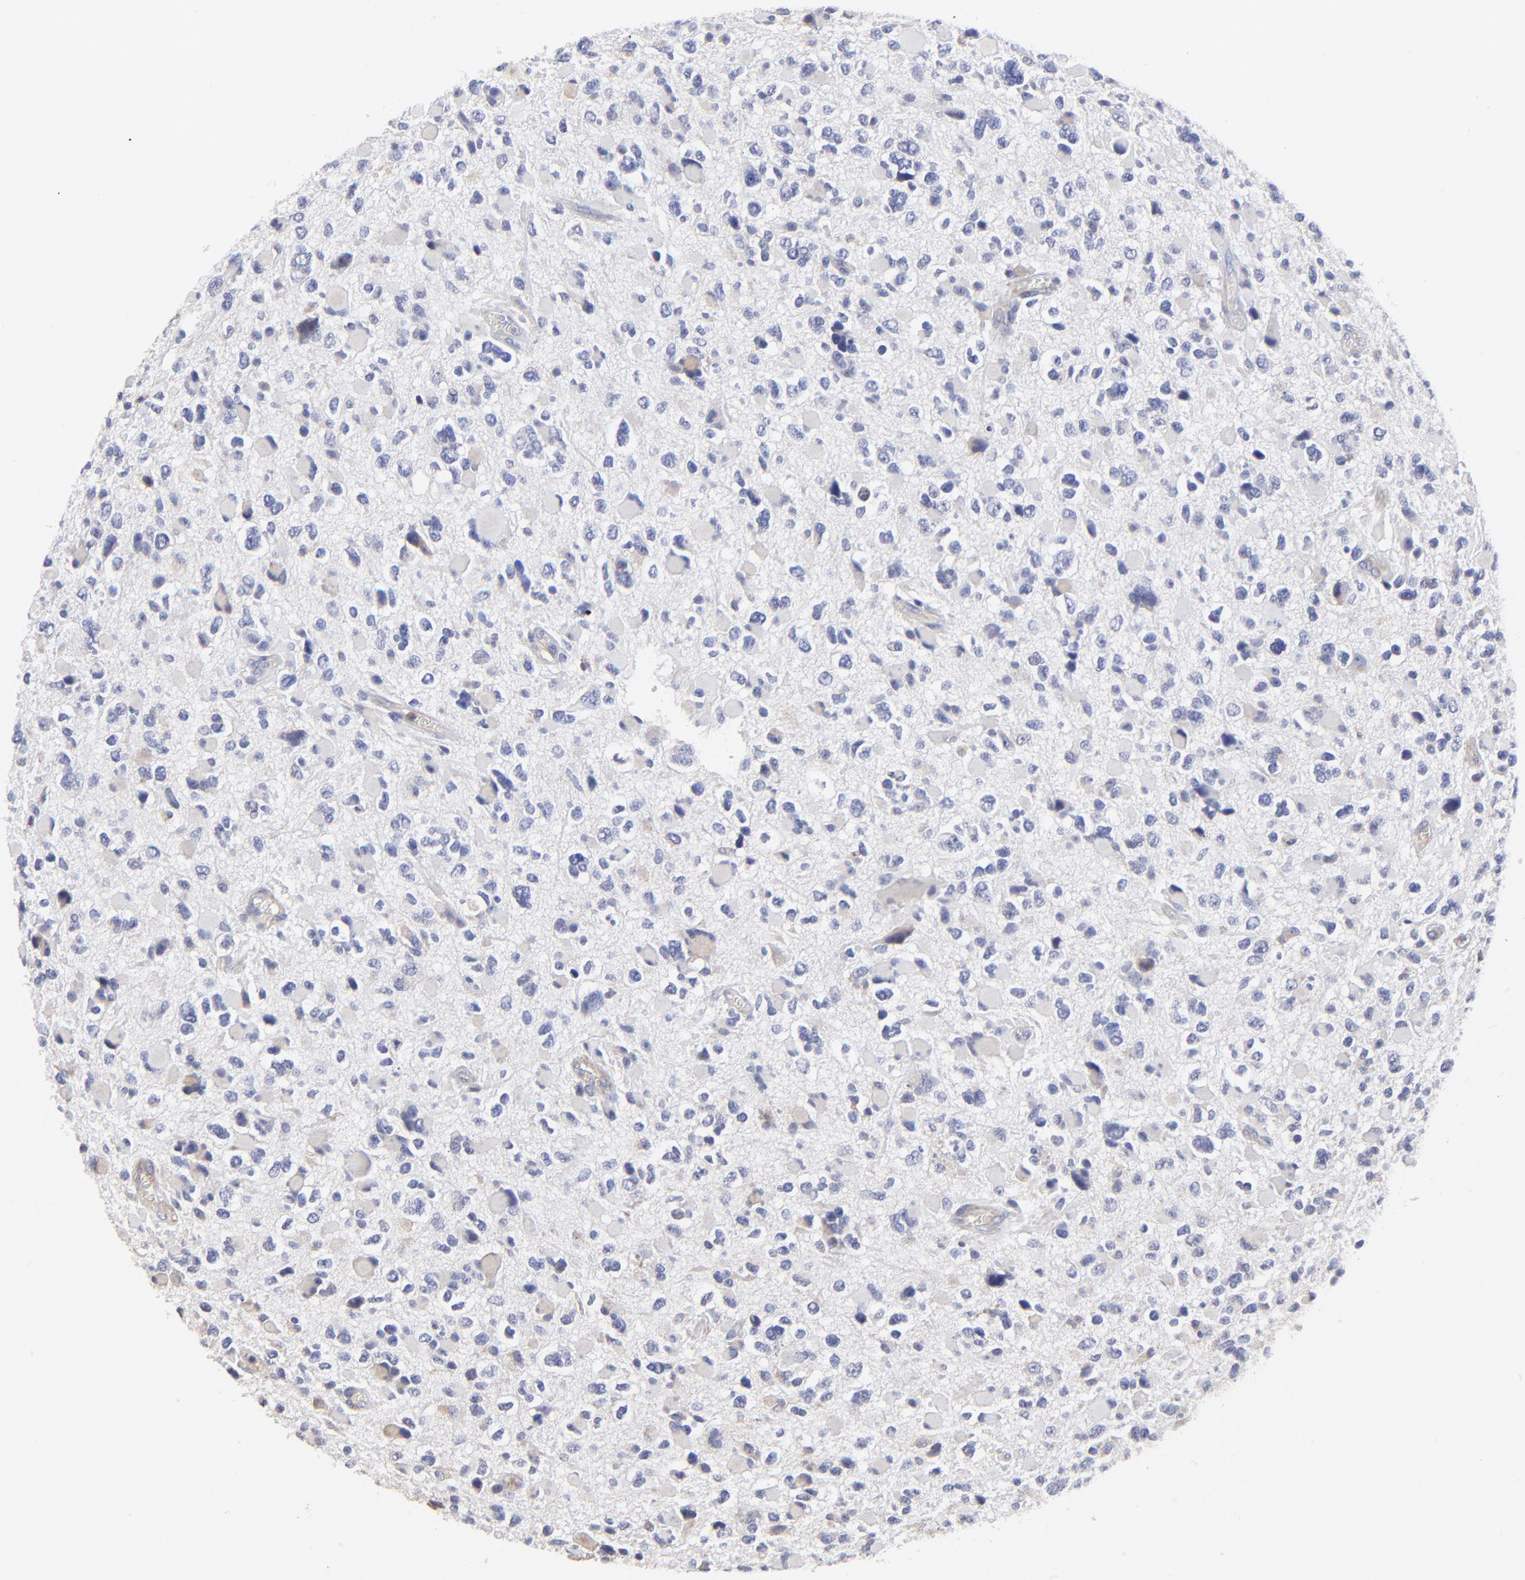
{"staining": {"intensity": "negative", "quantity": "none", "location": "none"}, "tissue": "glioma", "cell_type": "Tumor cells", "image_type": "cancer", "snomed": [{"axis": "morphology", "description": "Glioma, malignant, High grade"}, {"axis": "topography", "description": "Brain"}], "caption": "Human high-grade glioma (malignant) stained for a protein using immunohistochemistry reveals no expression in tumor cells.", "gene": "SULF2", "patient": {"sex": "female", "age": 37}}